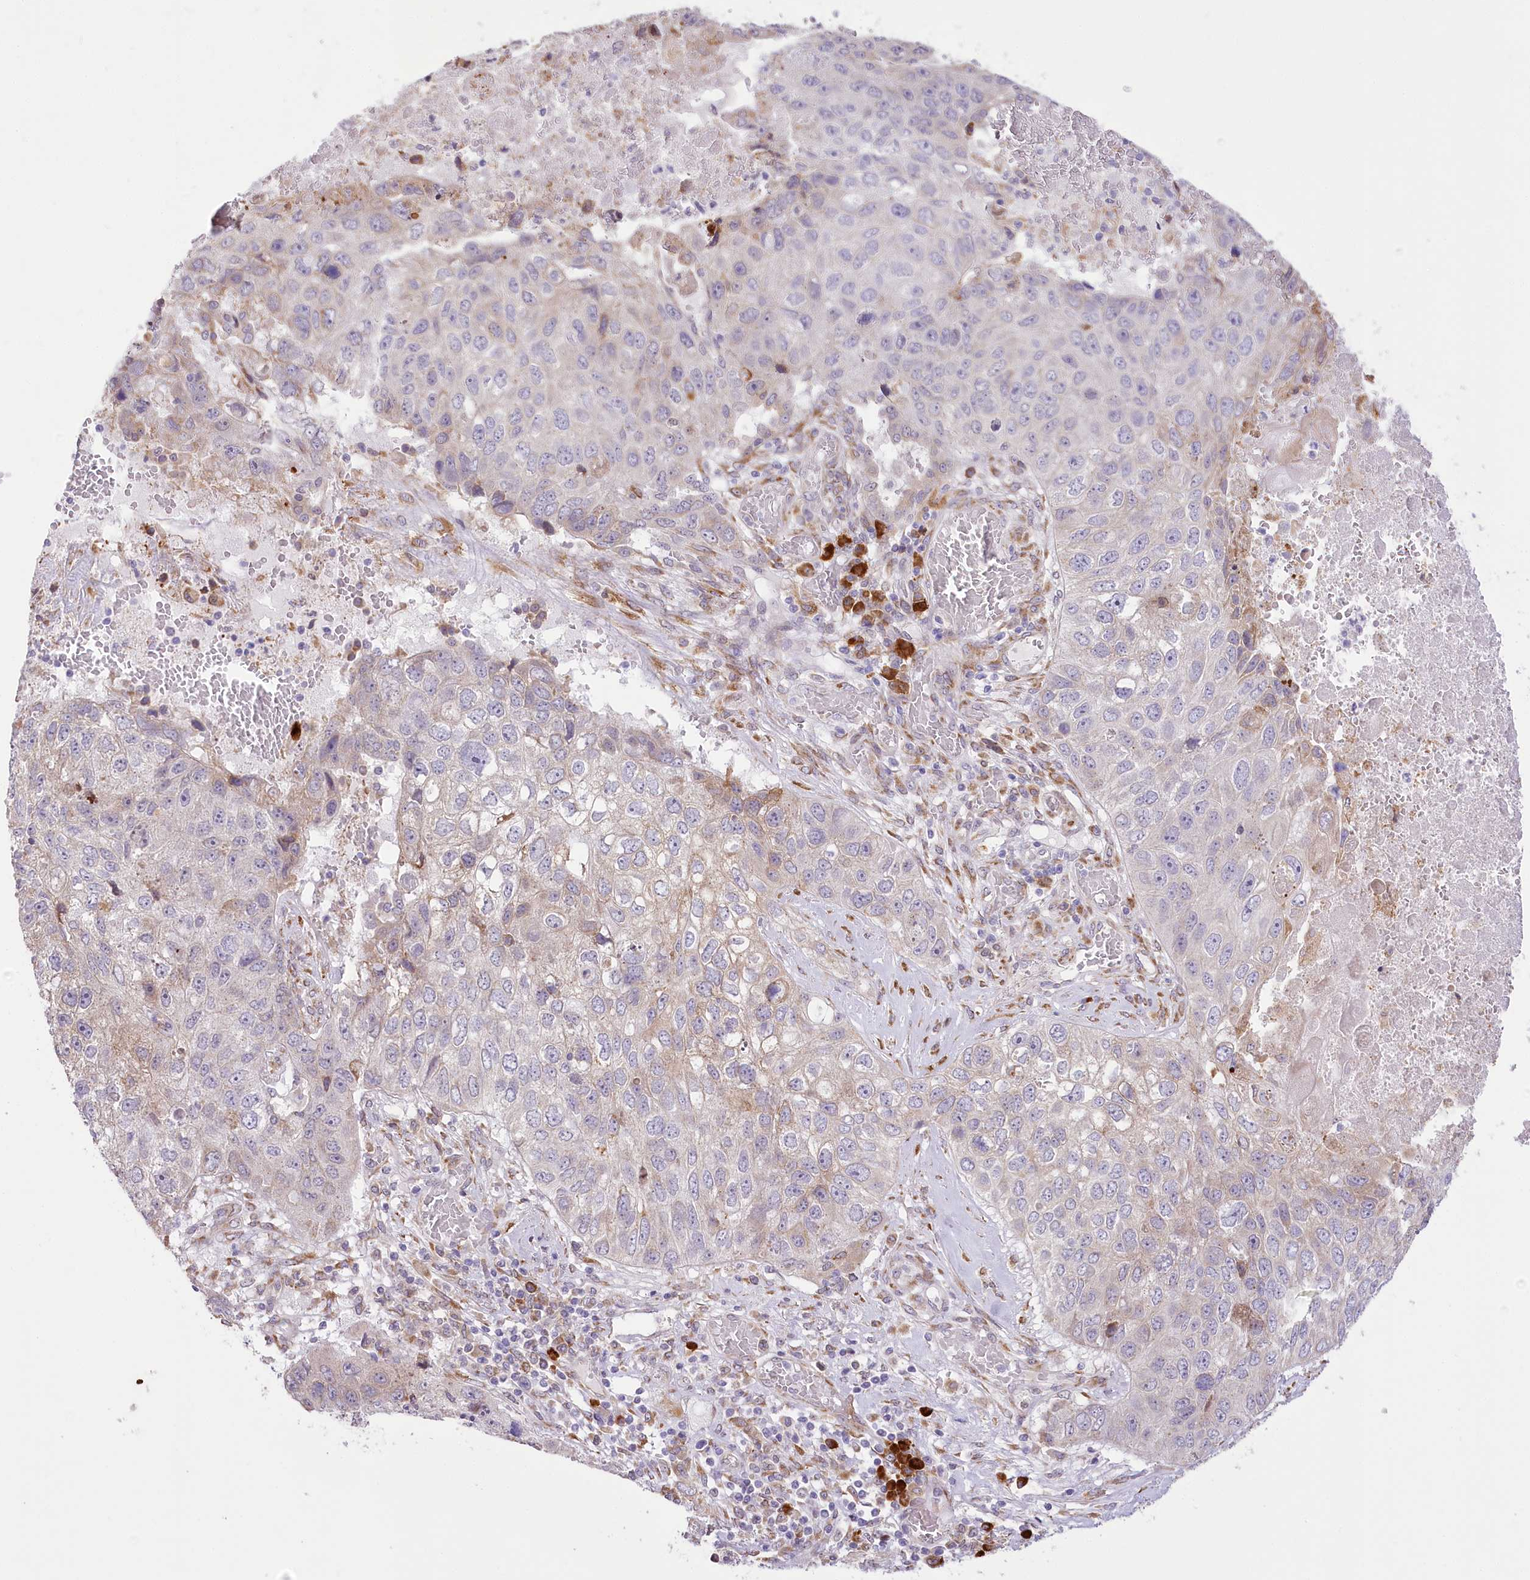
{"staining": {"intensity": "weak", "quantity": "<25%", "location": "cytoplasmic/membranous"}, "tissue": "lung cancer", "cell_type": "Tumor cells", "image_type": "cancer", "snomed": [{"axis": "morphology", "description": "Squamous cell carcinoma, NOS"}, {"axis": "topography", "description": "Lung"}], "caption": "Tumor cells are negative for brown protein staining in lung cancer (squamous cell carcinoma).", "gene": "NCKAP5", "patient": {"sex": "male", "age": 61}}